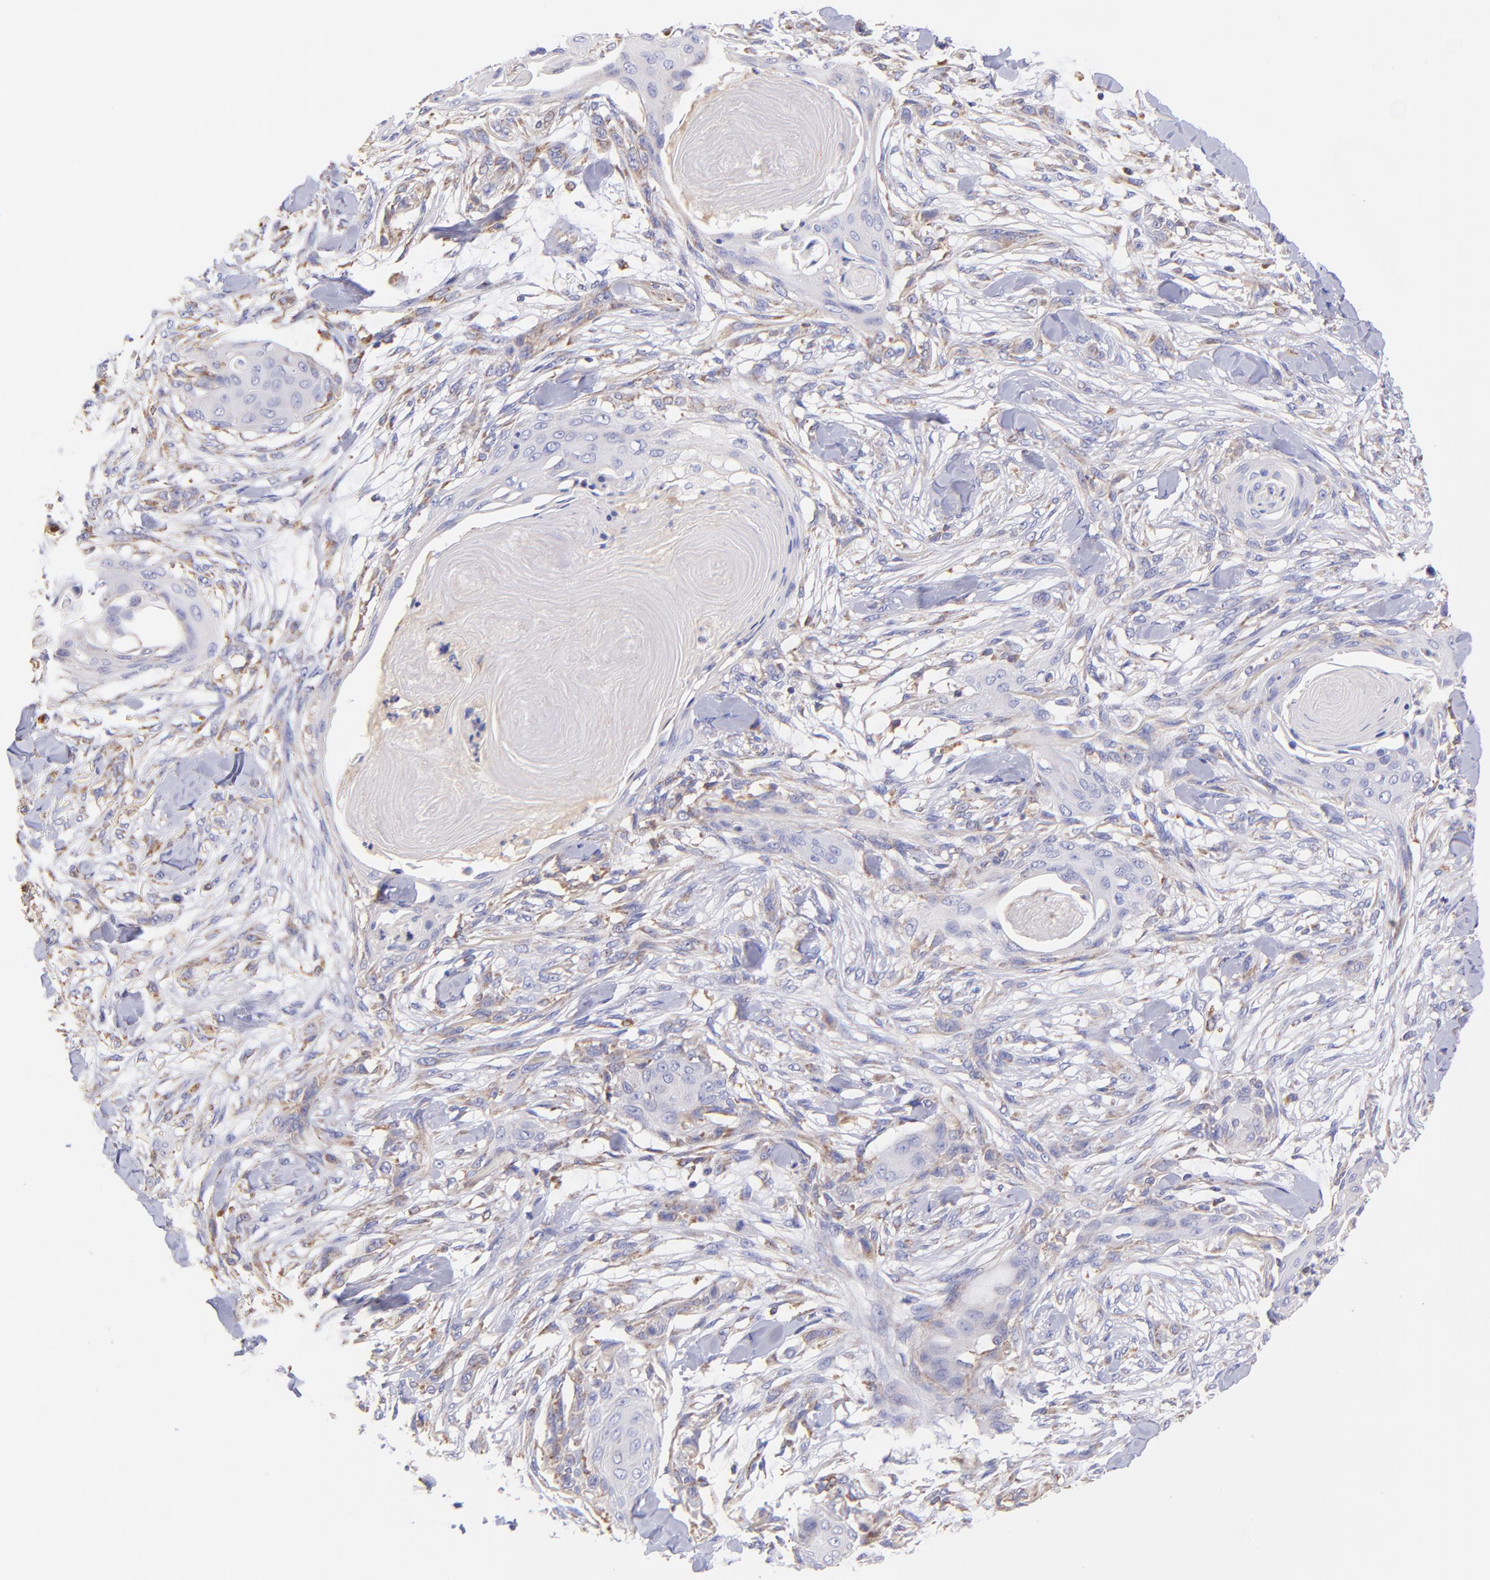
{"staining": {"intensity": "negative", "quantity": "none", "location": "none"}, "tissue": "skin cancer", "cell_type": "Tumor cells", "image_type": "cancer", "snomed": [{"axis": "morphology", "description": "Squamous cell carcinoma, NOS"}, {"axis": "topography", "description": "Skin"}], "caption": "An IHC micrograph of skin cancer is shown. There is no staining in tumor cells of skin cancer.", "gene": "PREX1", "patient": {"sex": "female", "age": 59}}